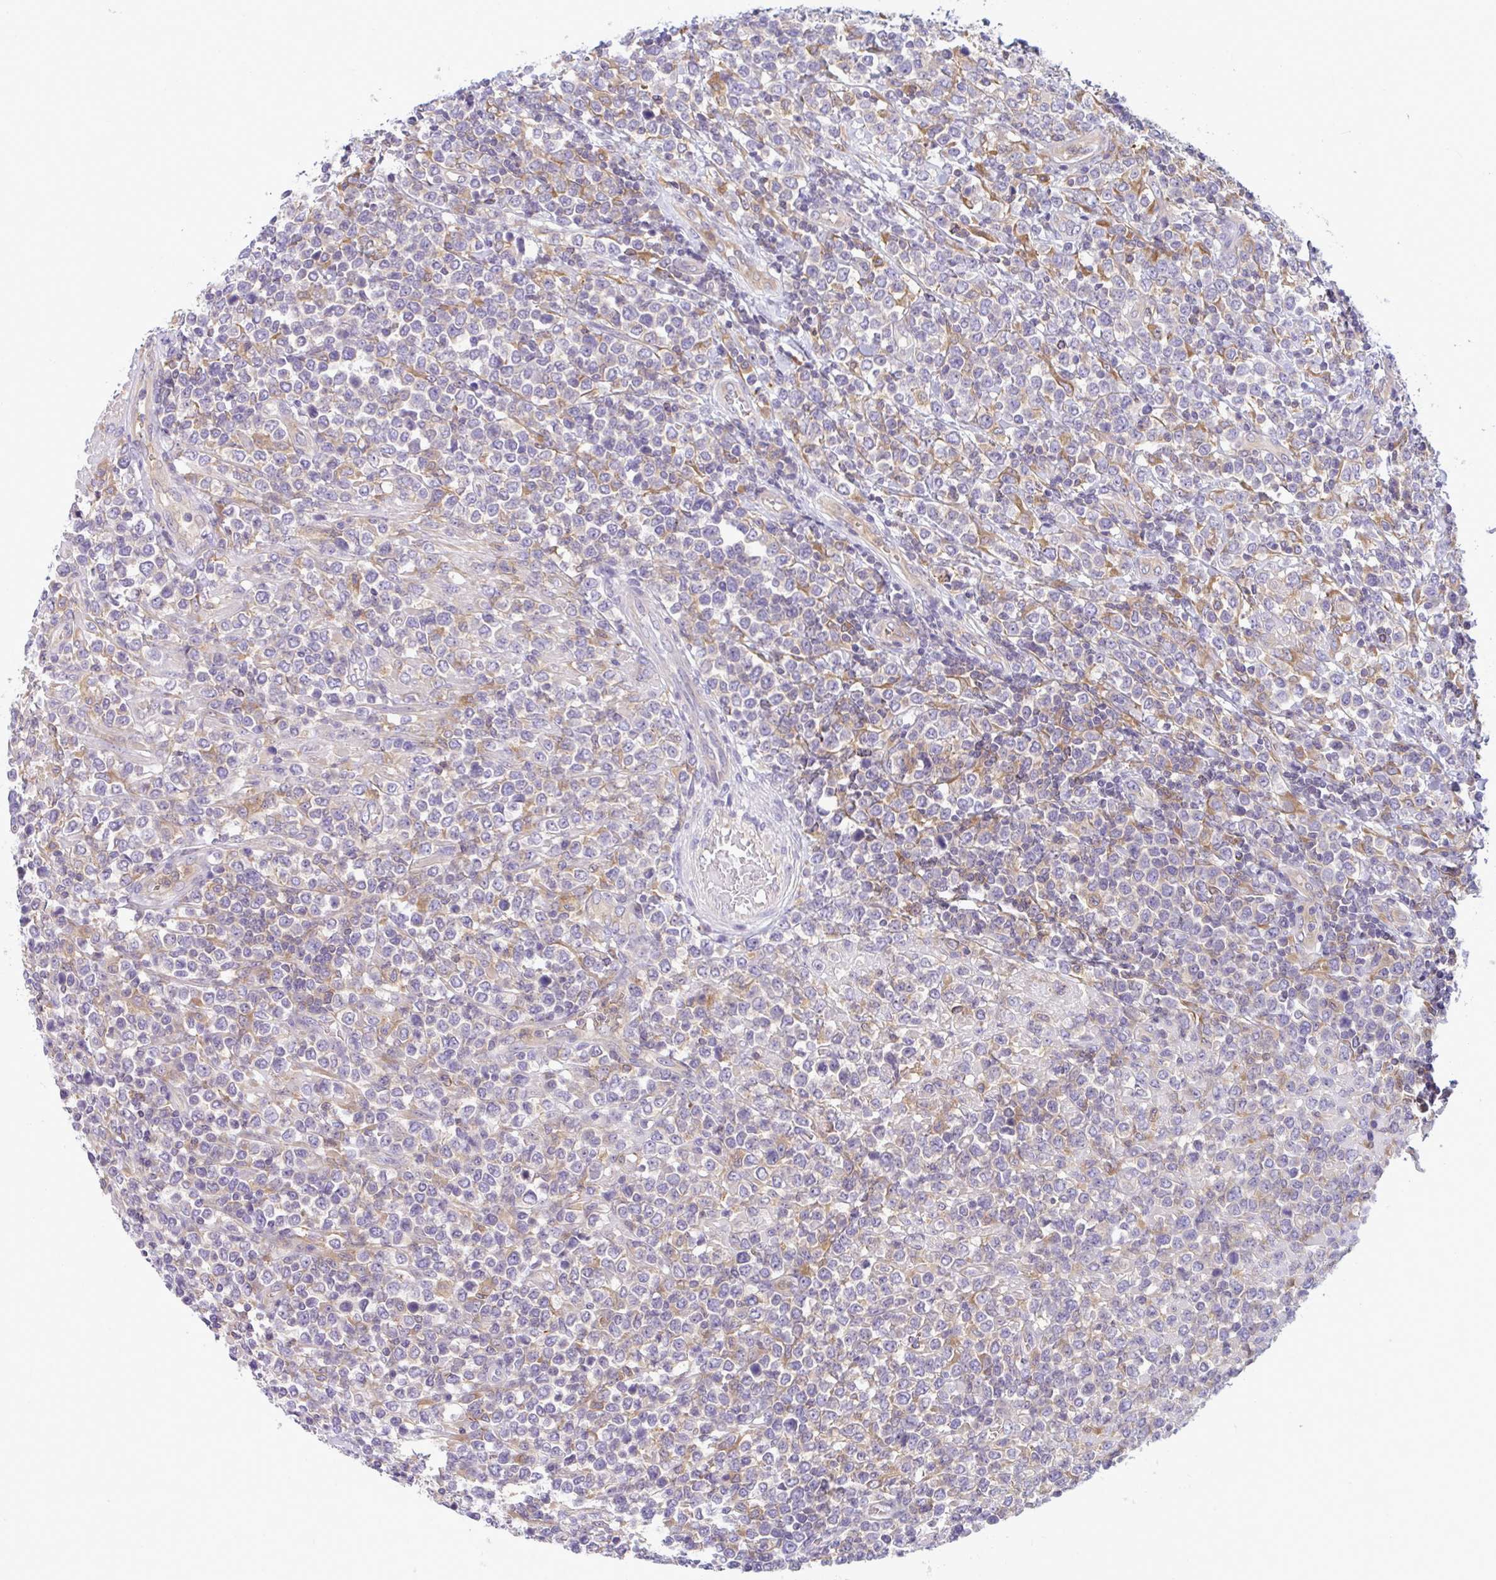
{"staining": {"intensity": "moderate", "quantity": "<25%", "location": "cytoplasmic/membranous"}, "tissue": "lymphoma", "cell_type": "Tumor cells", "image_type": "cancer", "snomed": [{"axis": "morphology", "description": "Malignant lymphoma, non-Hodgkin's type, High grade"}, {"axis": "topography", "description": "Soft tissue"}], "caption": "Brown immunohistochemical staining in human lymphoma displays moderate cytoplasmic/membranous staining in about <25% of tumor cells.", "gene": "SLC30A6", "patient": {"sex": "female", "age": 56}}